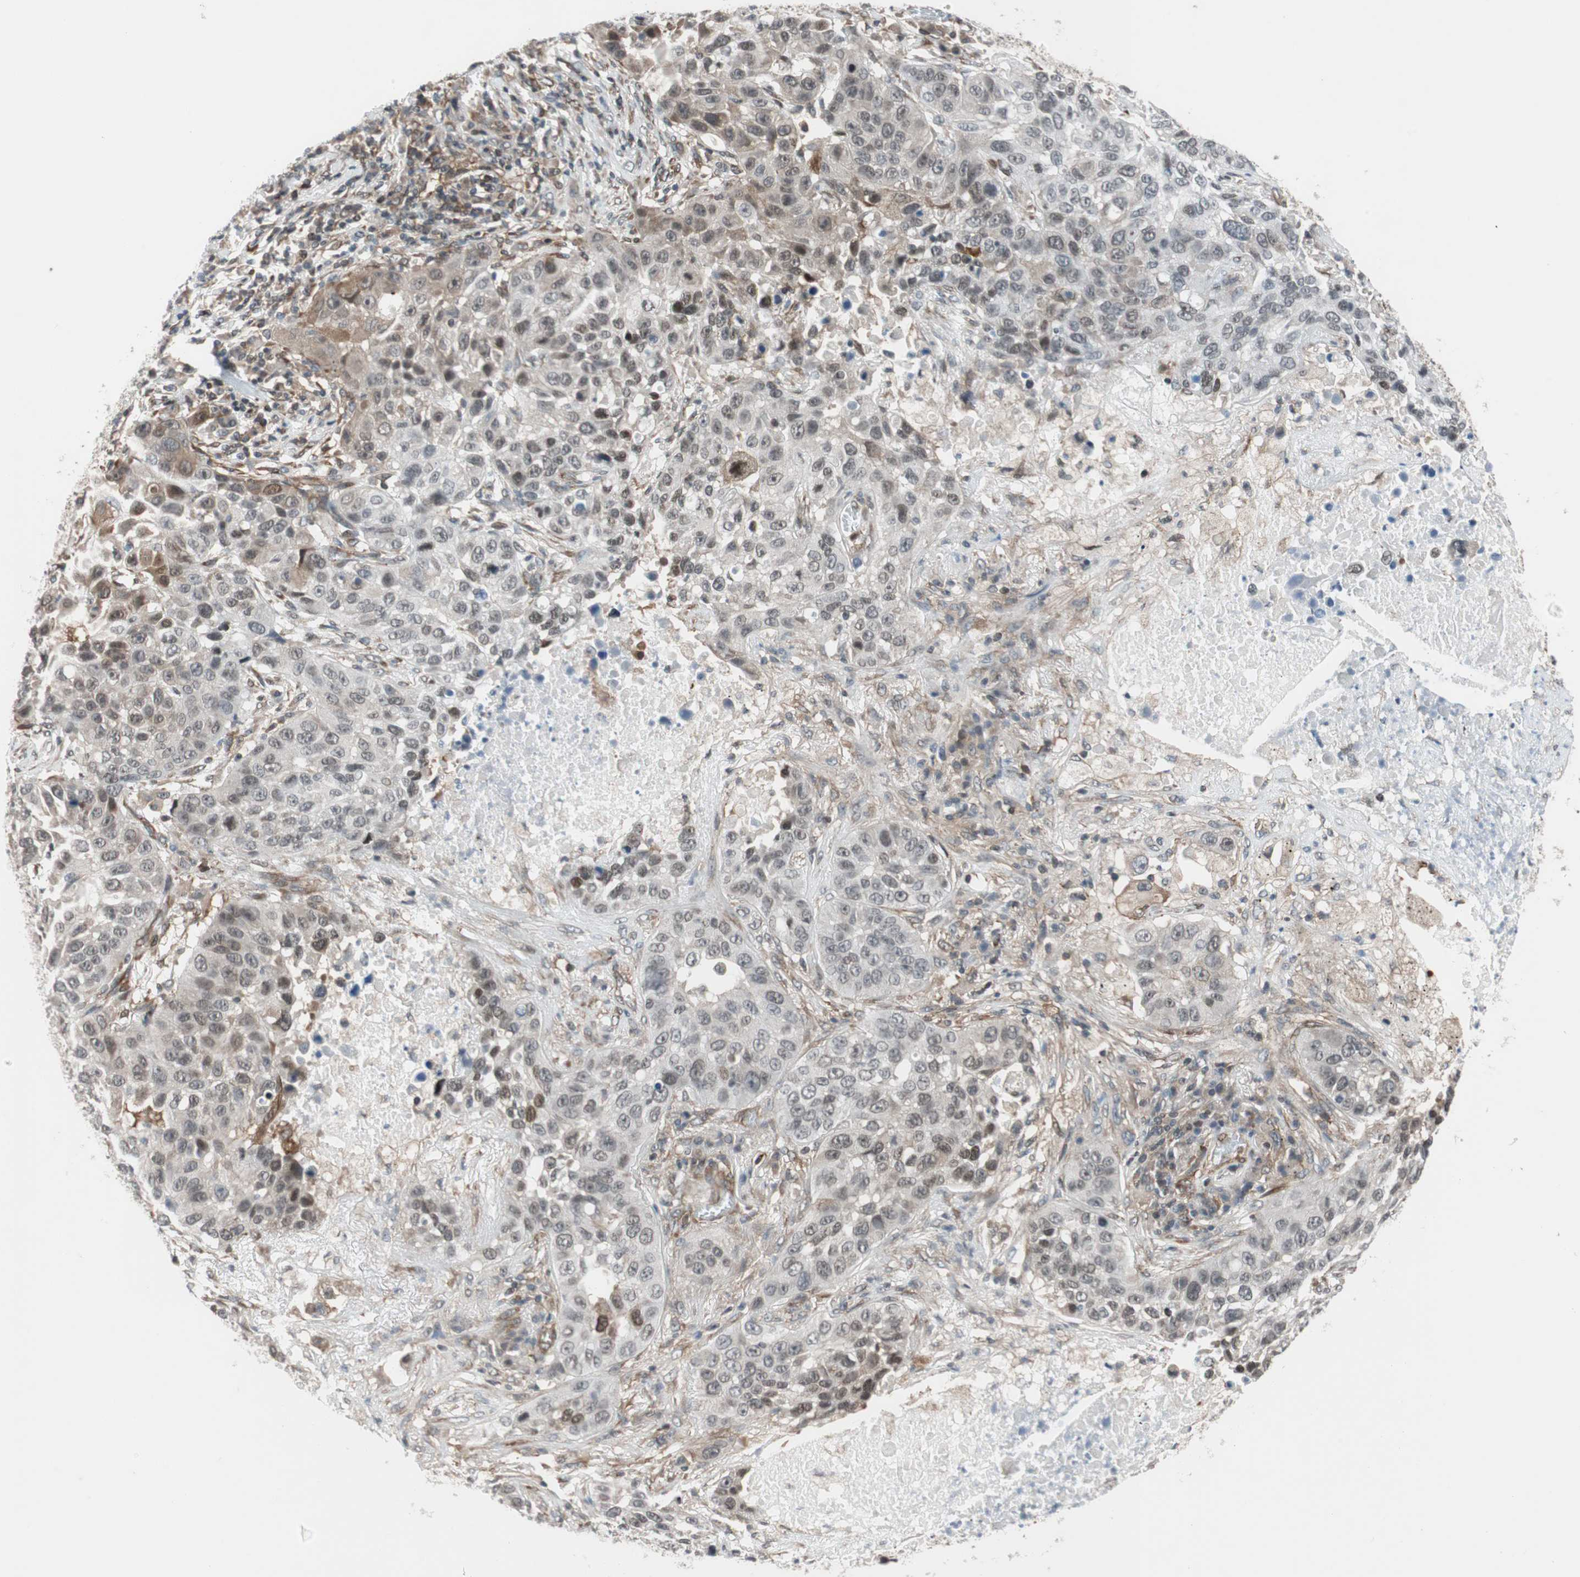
{"staining": {"intensity": "moderate", "quantity": "<25%", "location": "cytoplasmic/membranous"}, "tissue": "lung cancer", "cell_type": "Tumor cells", "image_type": "cancer", "snomed": [{"axis": "morphology", "description": "Squamous cell carcinoma, NOS"}, {"axis": "topography", "description": "Lung"}], "caption": "IHC photomicrograph of neoplastic tissue: squamous cell carcinoma (lung) stained using immunohistochemistry (IHC) displays low levels of moderate protein expression localized specifically in the cytoplasmic/membranous of tumor cells, appearing as a cytoplasmic/membranous brown color.", "gene": "ZNF512B", "patient": {"sex": "male", "age": 57}}